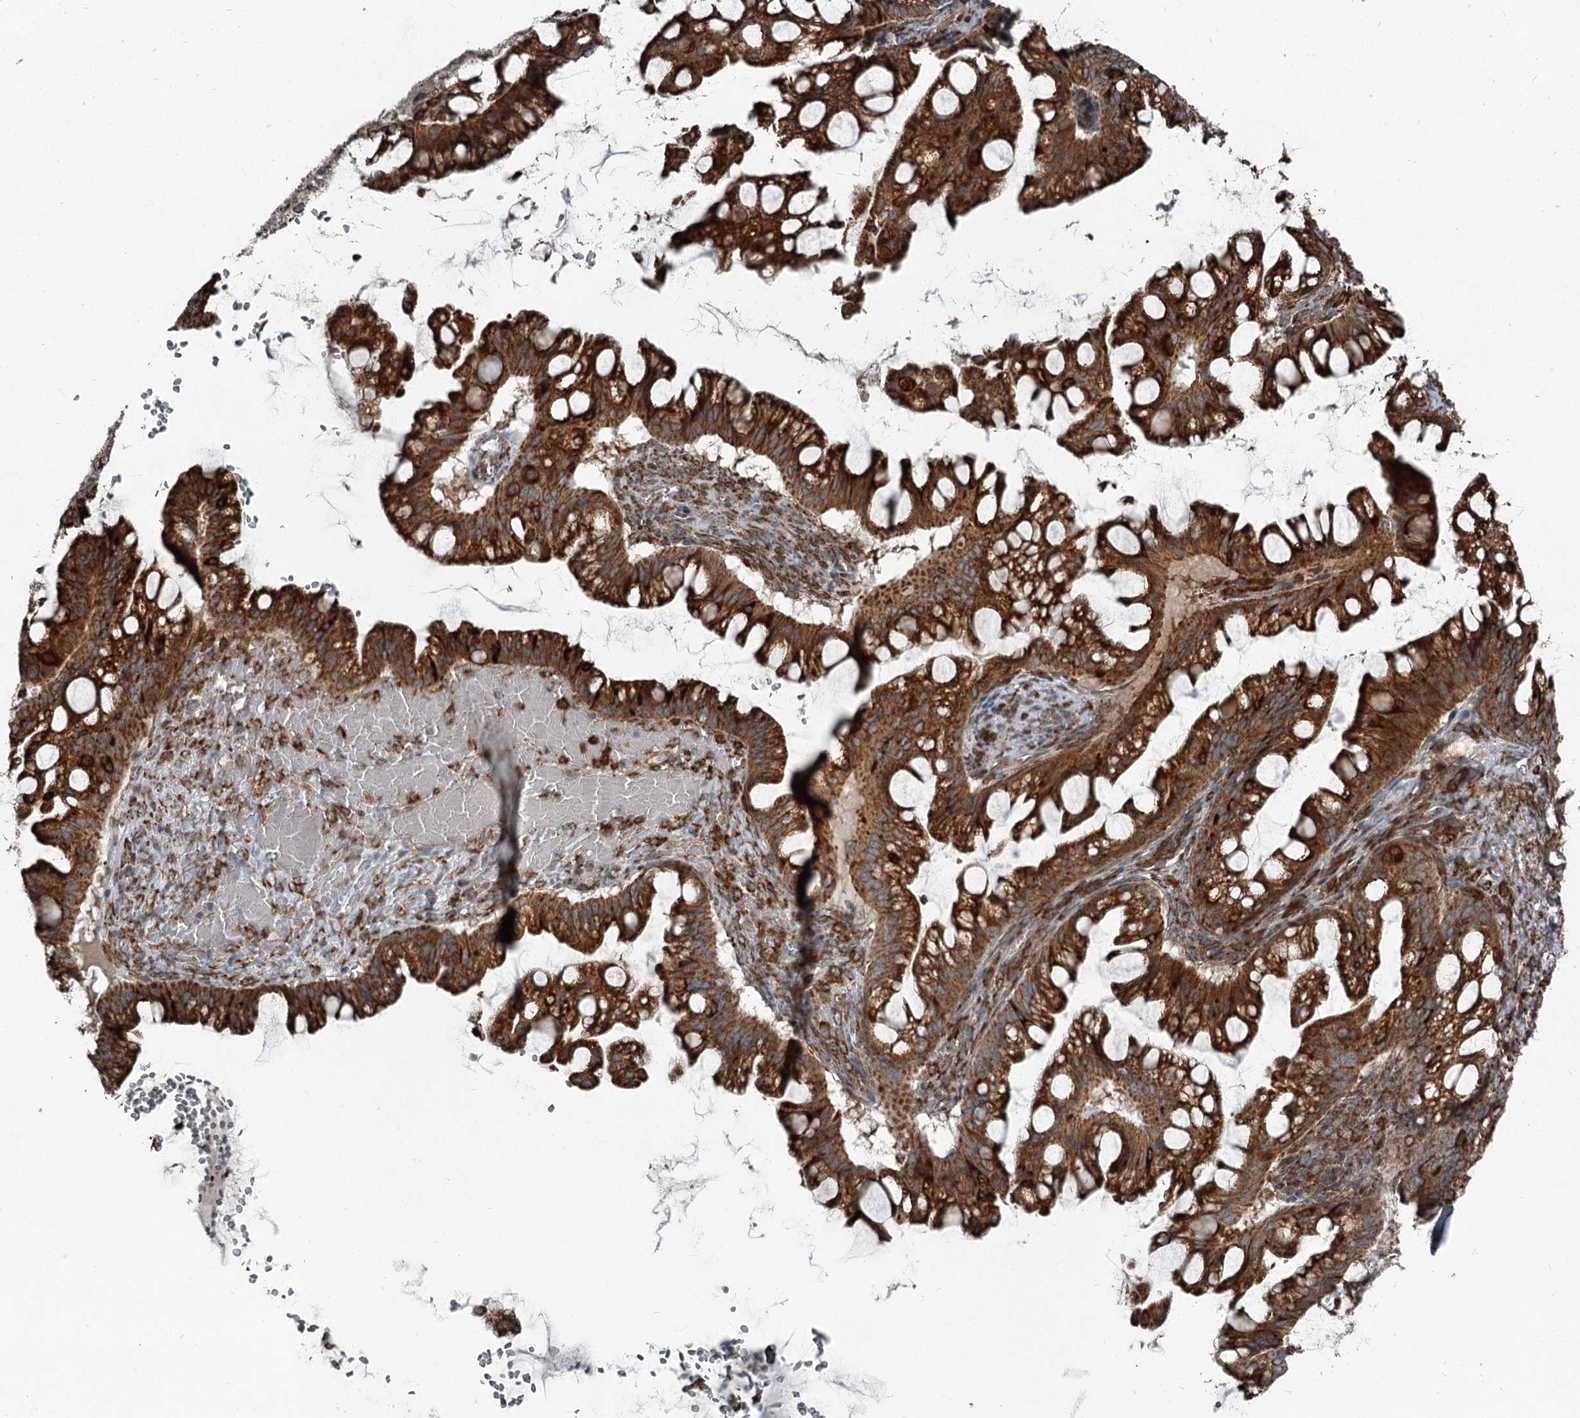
{"staining": {"intensity": "strong", "quantity": ">75%", "location": "cytoplasmic/membranous"}, "tissue": "ovarian cancer", "cell_type": "Tumor cells", "image_type": "cancer", "snomed": [{"axis": "morphology", "description": "Cystadenocarcinoma, mucinous, NOS"}, {"axis": "topography", "description": "Ovary"}], "caption": "Ovarian mucinous cystadenocarcinoma stained with immunohistochemistry (IHC) displays strong cytoplasmic/membranous expression in approximately >75% of tumor cells. The staining is performed using DAB (3,3'-diaminobenzidine) brown chromogen to label protein expression. The nuclei are counter-stained blue using hematoxylin.", "gene": "RASSF8", "patient": {"sex": "female", "age": 73}}